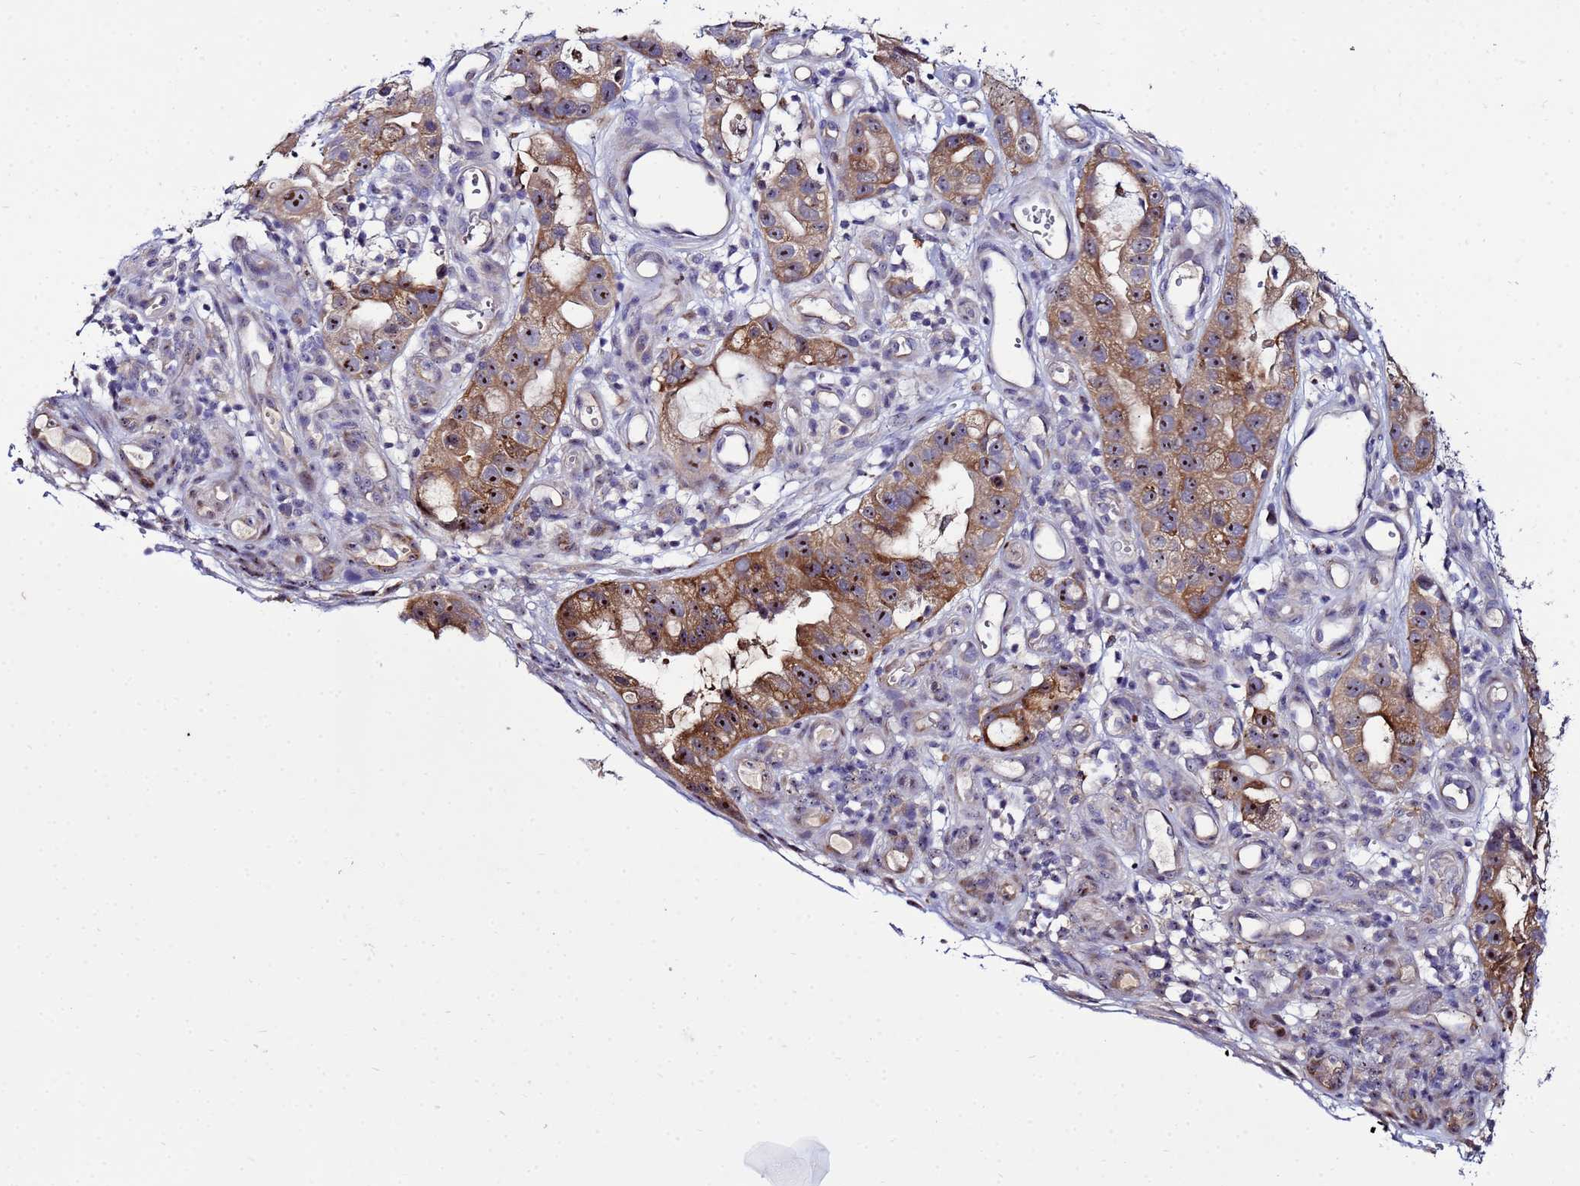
{"staining": {"intensity": "moderate", "quantity": ">75%", "location": "cytoplasmic/membranous,nuclear"}, "tissue": "stomach cancer", "cell_type": "Tumor cells", "image_type": "cancer", "snomed": [{"axis": "morphology", "description": "Adenocarcinoma, NOS"}, {"axis": "topography", "description": "Stomach"}], "caption": "Stomach cancer (adenocarcinoma) was stained to show a protein in brown. There is medium levels of moderate cytoplasmic/membranous and nuclear positivity in approximately >75% of tumor cells. The staining is performed using DAB (3,3'-diaminobenzidine) brown chromogen to label protein expression. The nuclei are counter-stained blue using hematoxylin.", "gene": "NOL8", "patient": {"sex": "male", "age": 55}}